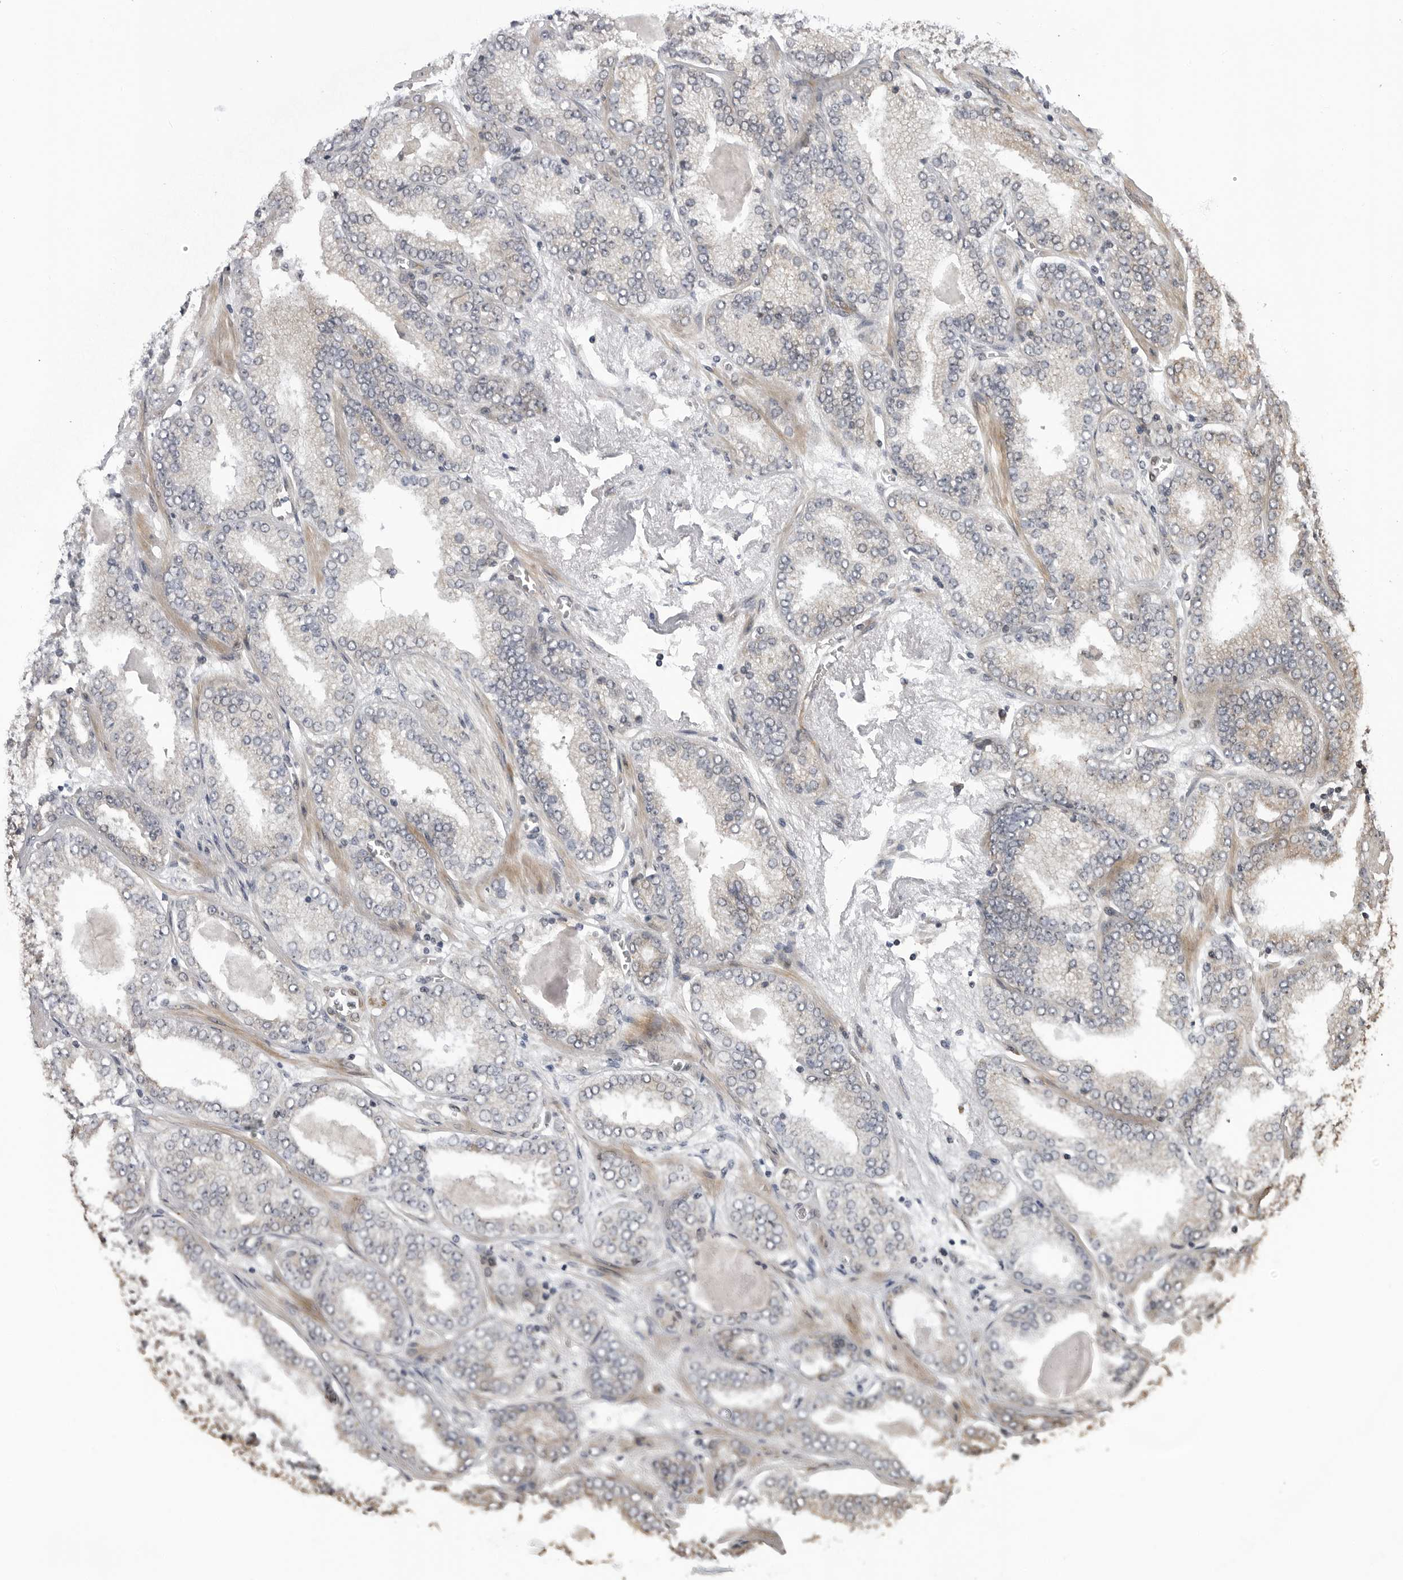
{"staining": {"intensity": "weak", "quantity": "<25%", "location": "cytoplasmic/membranous"}, "tissue": "prostate cancer", "cell_type": "Tumor cells", "image_type": "cancer", "snomed": [{"axis": "morphology", "description": "Adenocarcinoma, High grade"}, {"axis": "topography", "description": "Prostate"}], "caption": "There is no significant expression in tumor cells of prostate high-grade adenocarcinoma. Nuclei are stained in blue.", "gene": "LRRC45", "patient": {"sex": "male", "age": 71}}